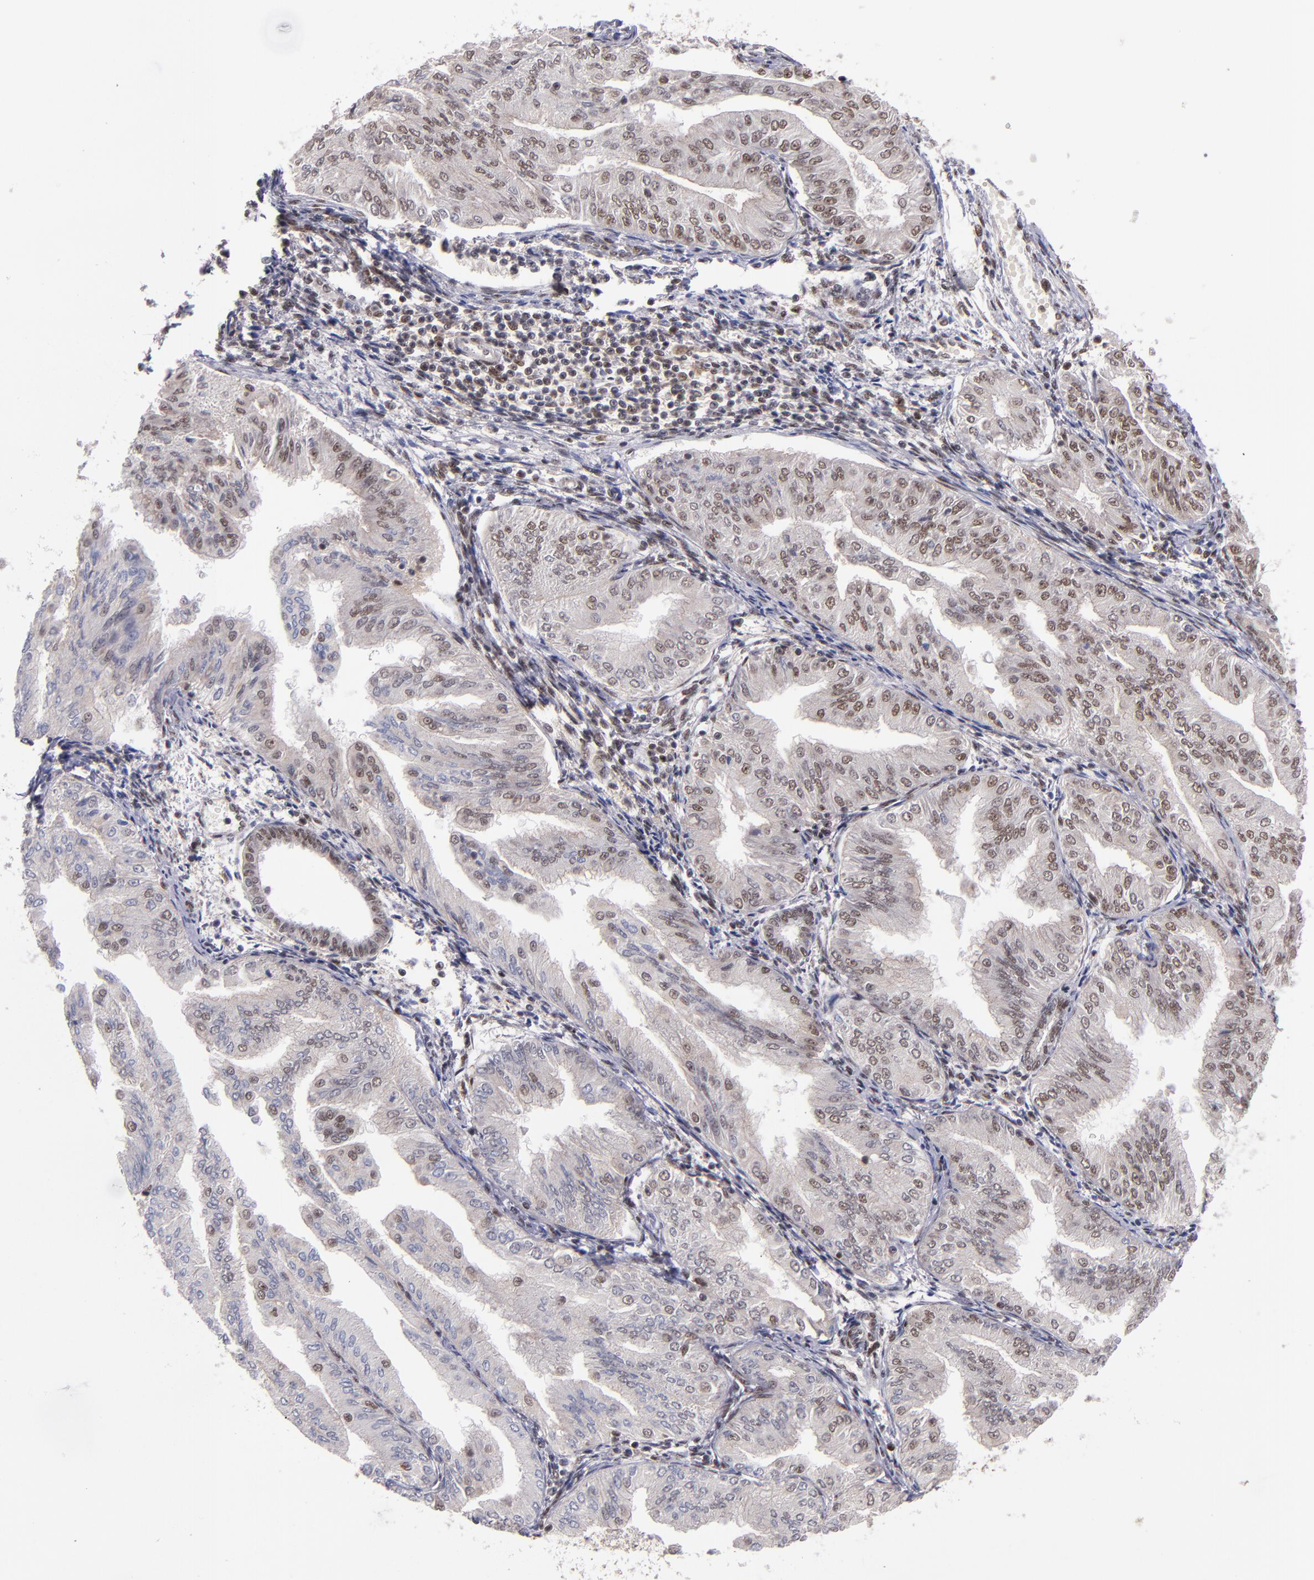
{"staining": {"intensity": "moderate", "quantity": "25%-75%", "location": "nuclear"}, "tissue": "endometrial cancer", "cell_type": "Tumor cells", "image_type": "cancer", "snomed": [{"axis": "morphology", "description": "Adenocarcinoma, NOS"}, {"axis": "topography", "description": "Endometrium"}], "caption": "A brown stain labels moderate nuclear expression of a protein in human endometrial adenocarcinoma tumor cells.", "gene": "EP300", "patient": {"sex": "female", "age": 53}}